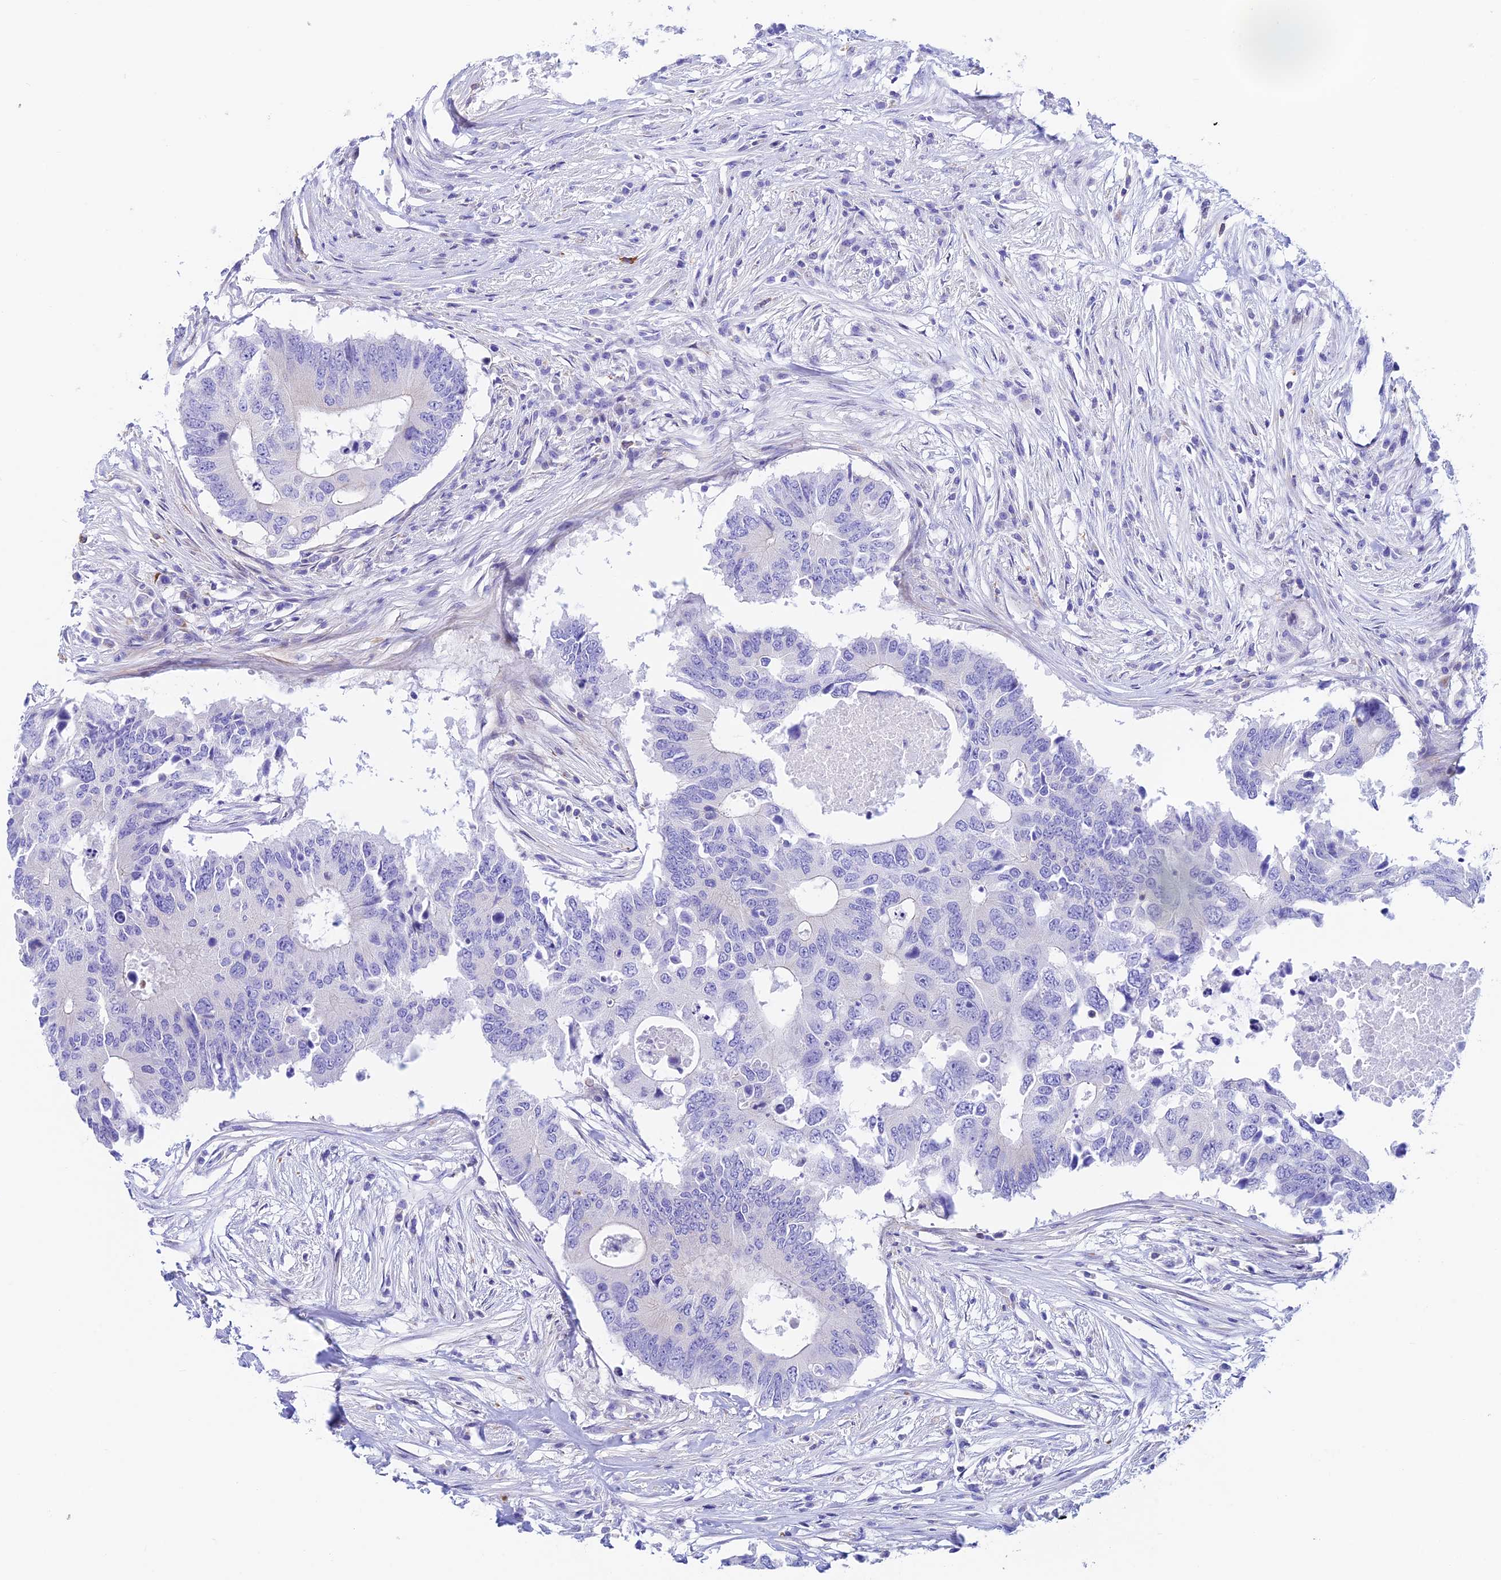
{"staining": {"intensity": "negative", "quantity": "none", "location": "none"}, "tissue": "colorectal cancer", "cell_type": "Tumor cells", "image_type": "cancer", "snomed": [{"axis": "morphology", "description": "Adenocarcinoma, NOS"}, {"axis": "topography", "description": "Colon"}], "caption": "The immunohistochemistry (IHC) image has no significant positivity in tumor cells of colorectal cancer (adenocarcinoma) tissue.", "gene": "PRIM1", "patient": {"sex": "male", "age": 71}}